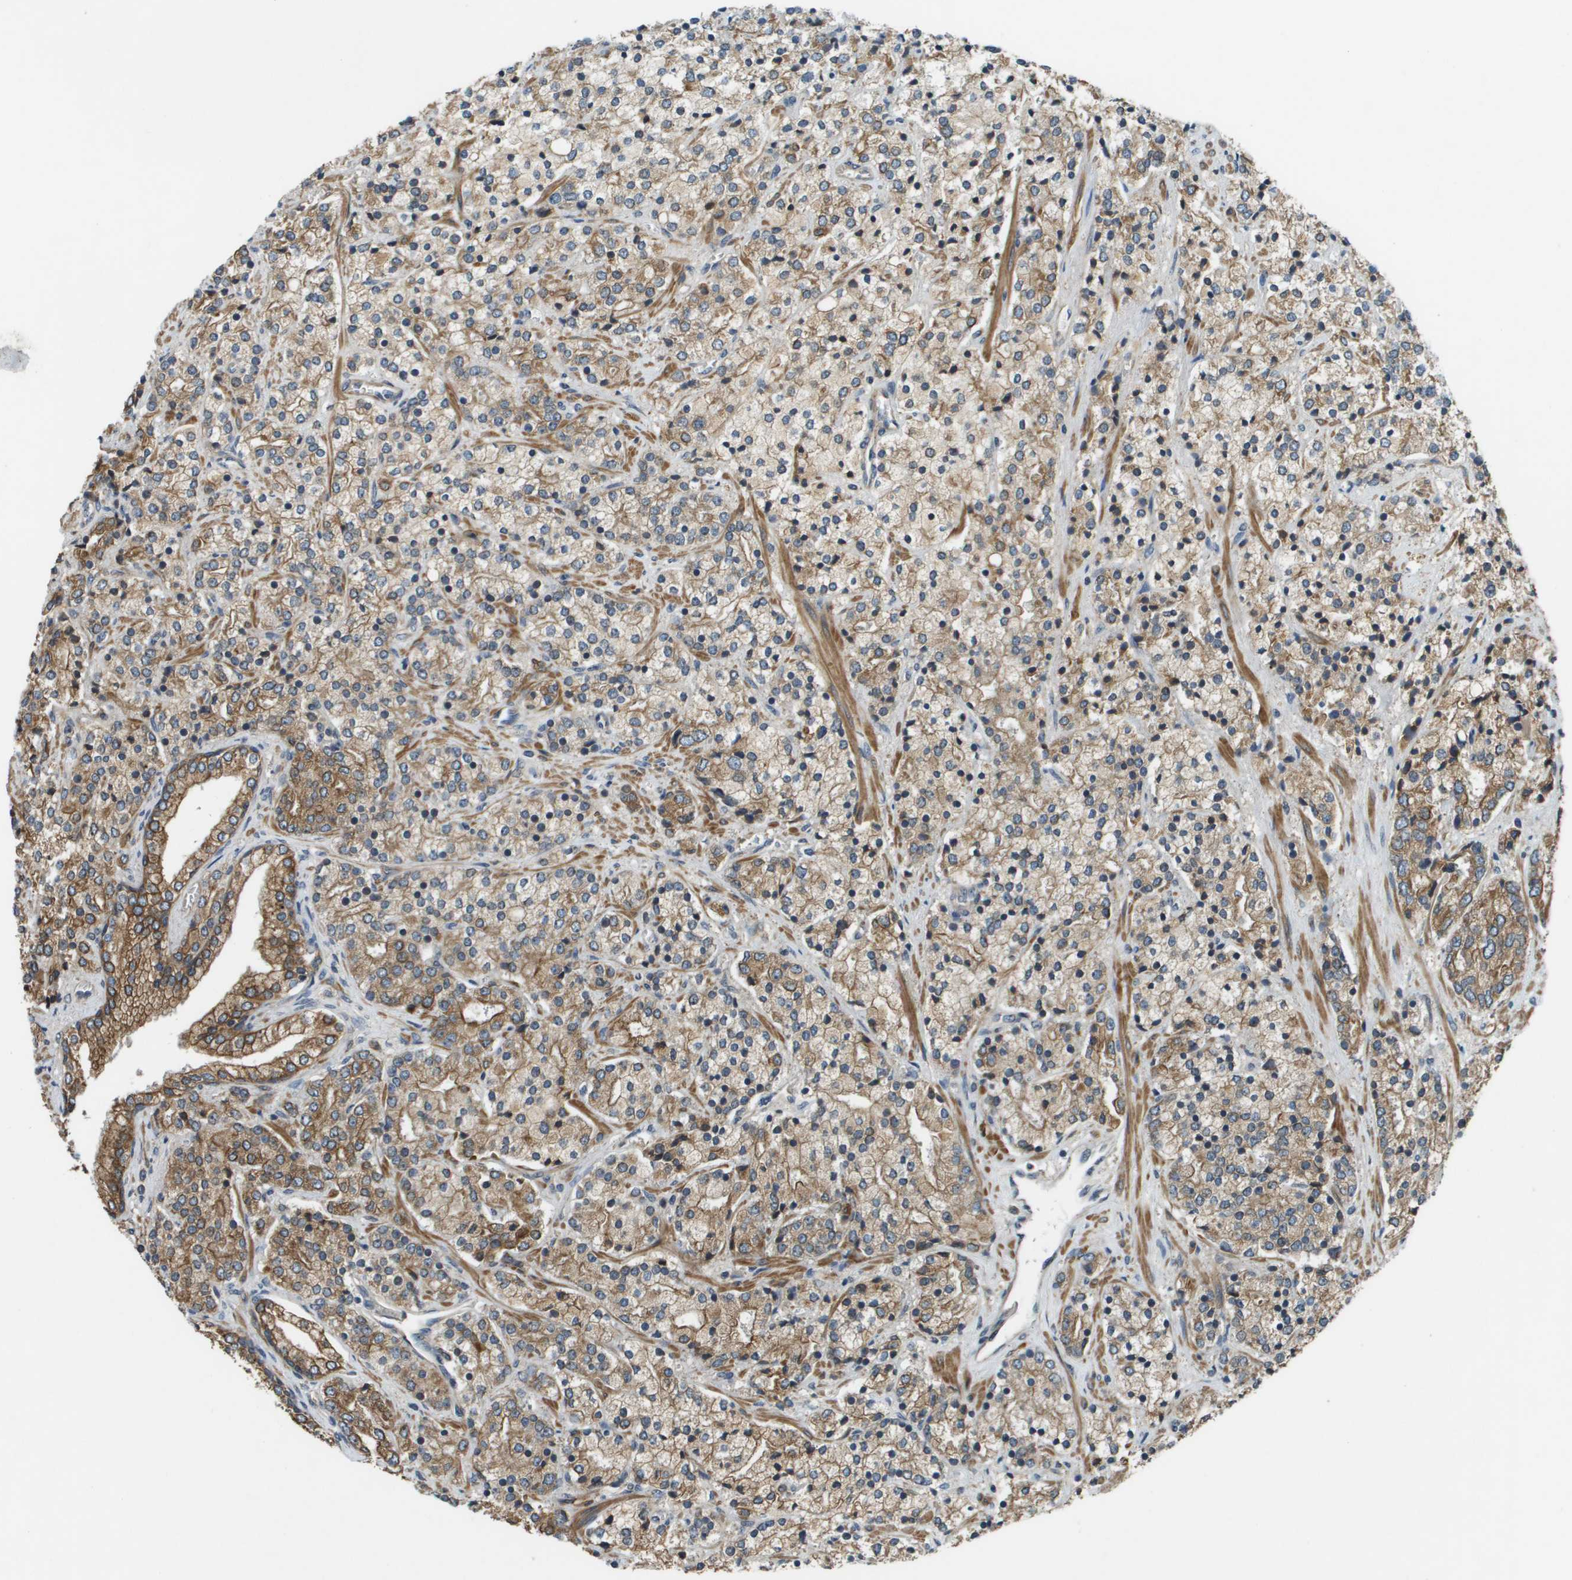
{"staining": {"intensity": "moderate", "quantity": ">75%", "location": "cytoplasmic/membranous"}, "tissue": "prostate cancer", "cell_type": "Tumor cells", "image_type": "cancer", "snomed": [{"axis": "morphology", "description": "Adenocarcinoma, High grade"}, {"axis": "topography", "description": "Prostate"}], "caption": "Prostate cancer (high-grade adenocarcinoma) stained with a protein marker displays moderate staining in tumor cells.", "gene": "CDKN2C", "patient": {"sex": "male", "age": 71}}